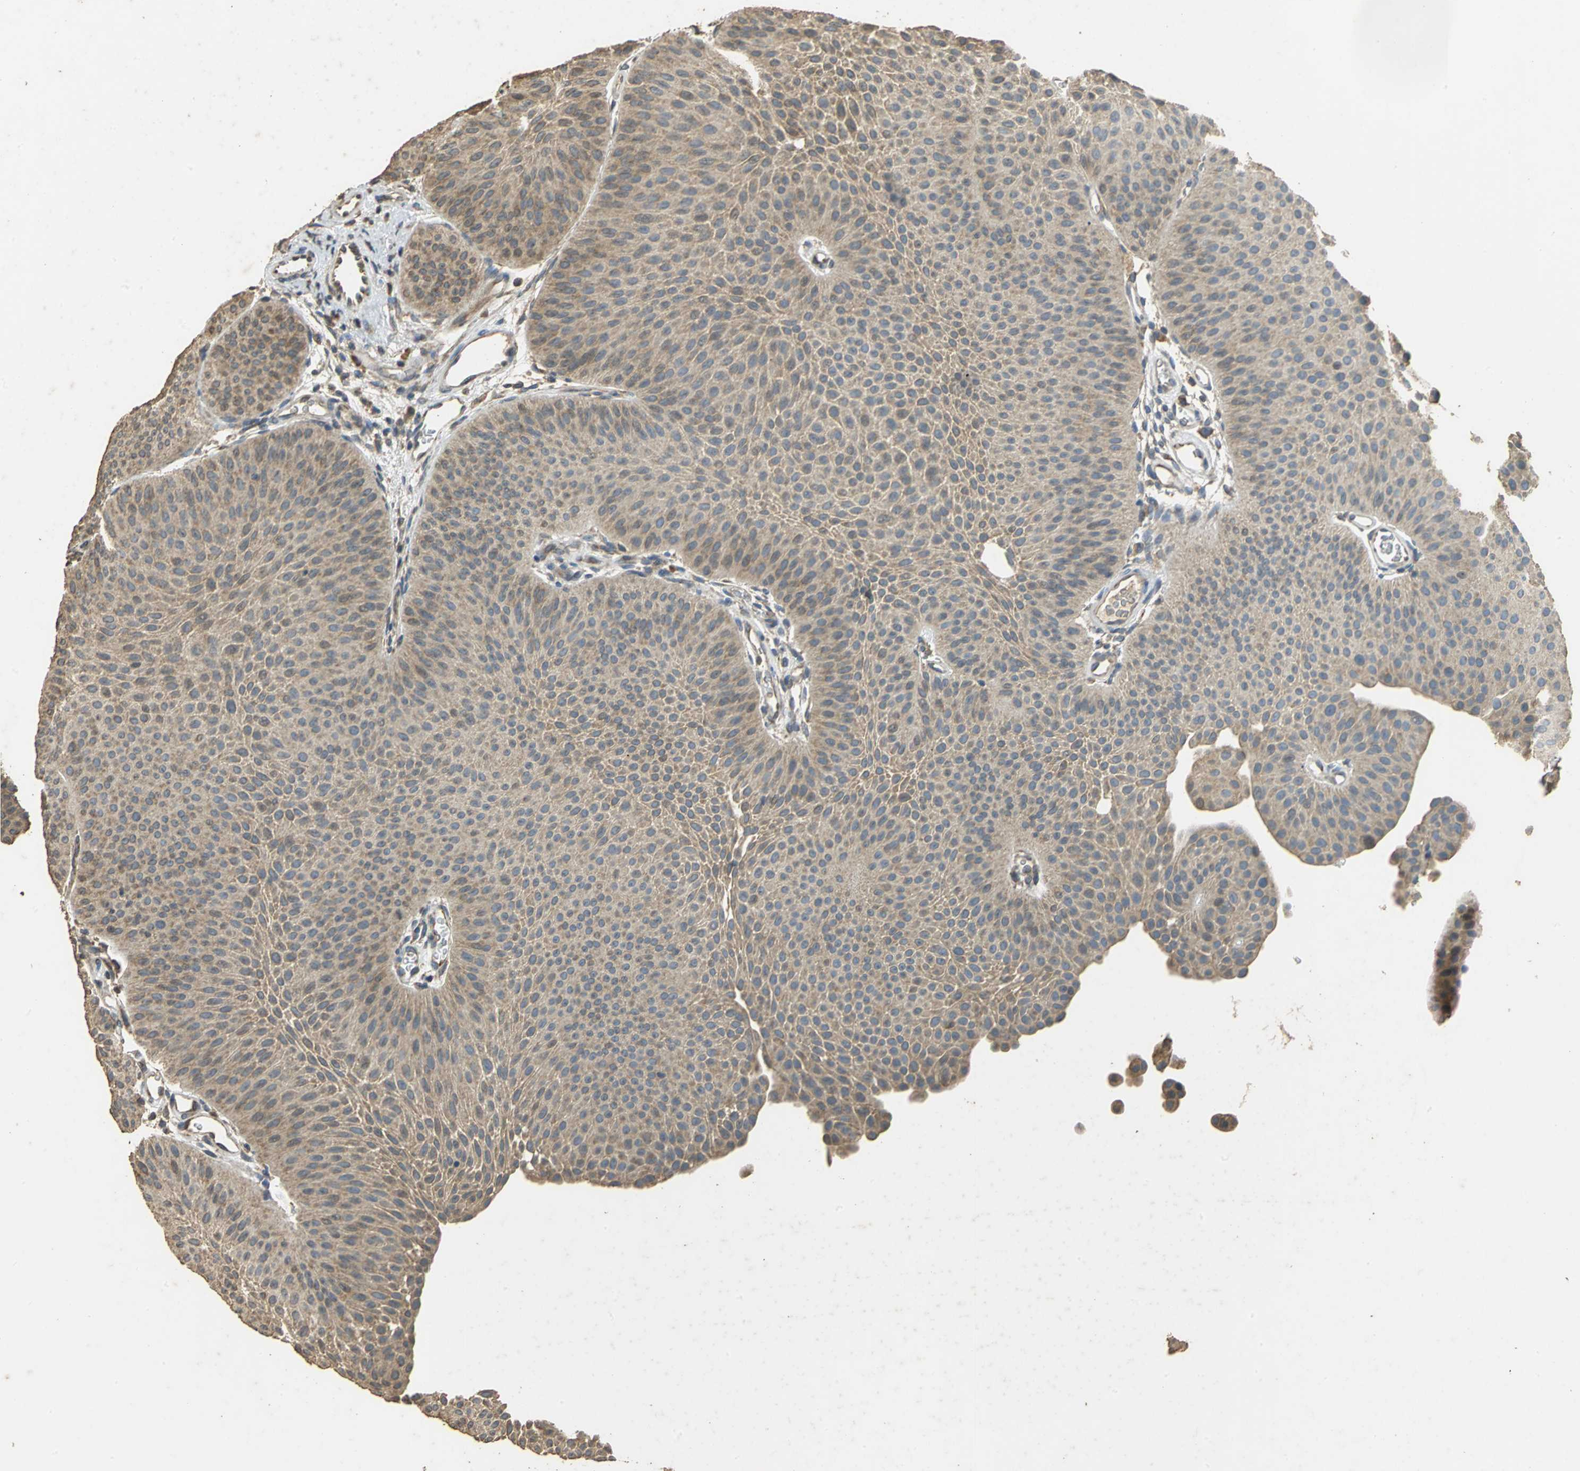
{"staining": {"intensity": "strong", "quantity": ">75%", "location": "cytoplasmic/membranous"}, "tissue": "urothelial cancer", "cell_type": "Tumor cells", "image_type": "cancer", "snomed": [{"axis": "morphology", "description": "Urothelial carcinoma, Low grade"}, {"axis": "topography", "description": "Urinary bladder"}], "caption": "High-magnification brightfield microscopy of urothelial cancer stained with DAB (brown) and counterstained with hematoxylin (blue). tumor cells exhibit strong cytoplasmic/membranous expression is seen in about>75% of cells.", "gene": "ACSL4", "patient": {"sex": "female", "age": 60}}